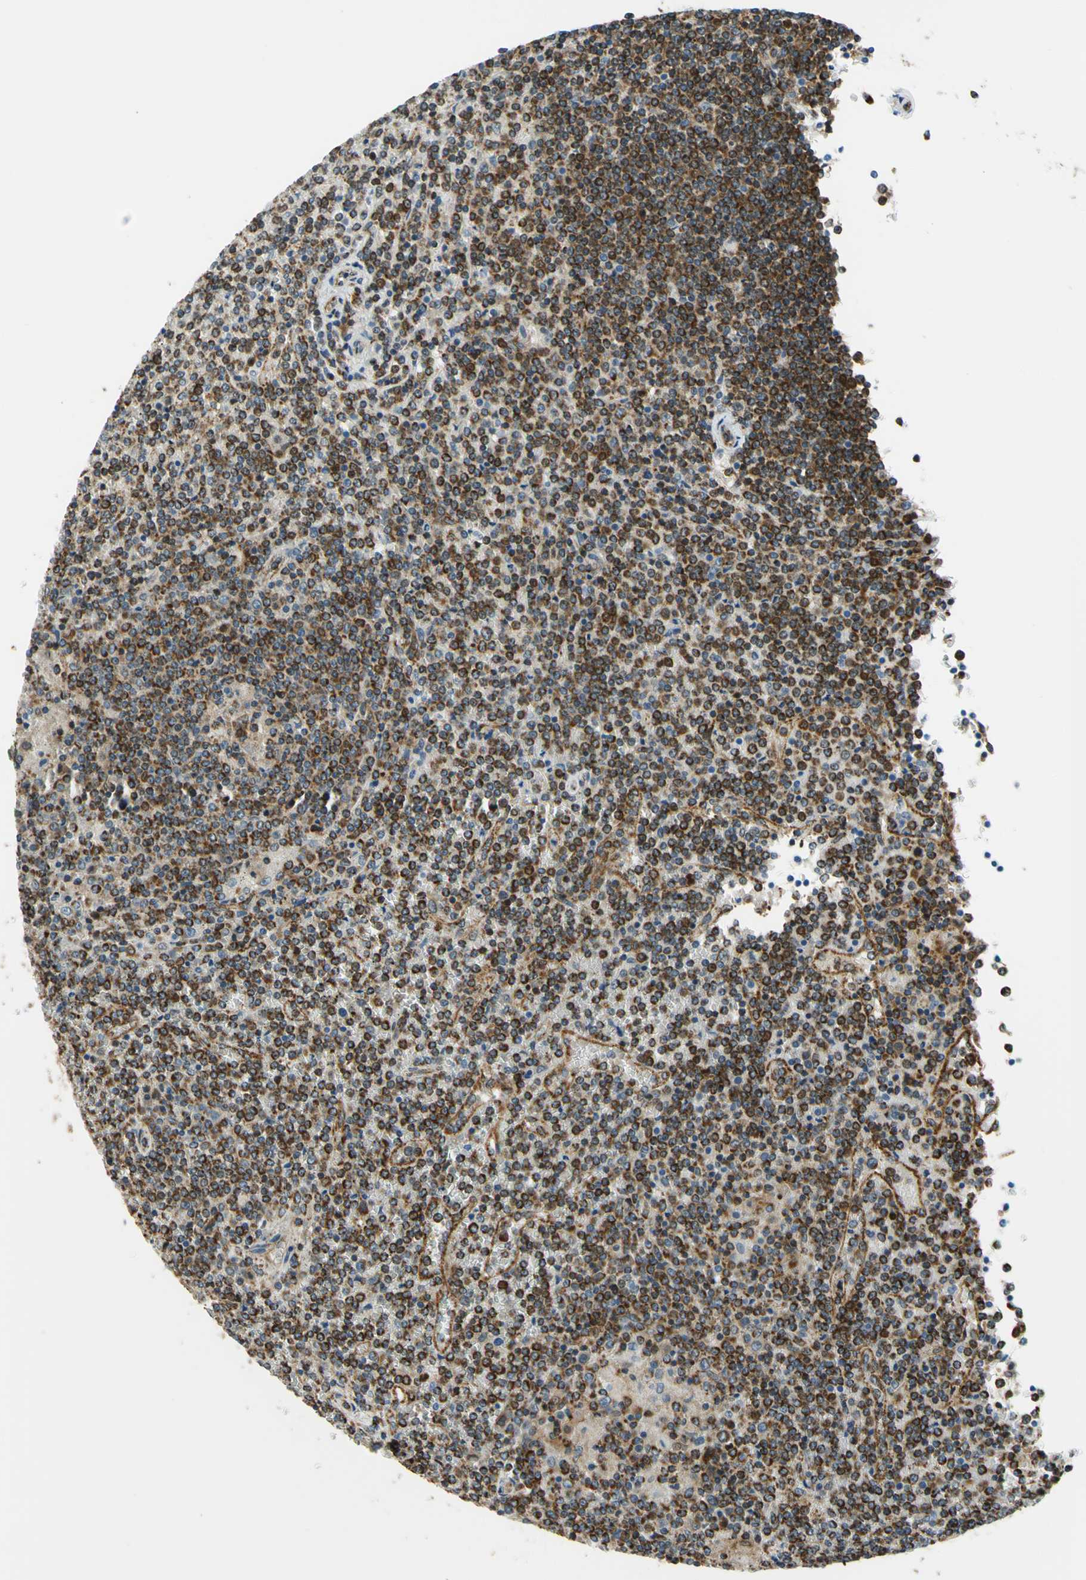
{"staining": {"intensity": "strong", "quantity": ">75%", "location": "cytoplasmic/membranous"}, "tissue": "lymphoma", "cell_type": "Tumor cells", "image_type": "cancer", "snomed": [{"axis": "morphology", "description": "Malignant lymphoma, non-Hodgkin's type, Low grade"}, {"axis": "topography", "description": "Spleen"}], "caption": "Low-grade malignant lymphoma, non-Hodgkin's type was stained to show a protein in brown. There is high levels of strong cytoplasmic/membranous staining in about >75% of tumor cells.", "gene": "MAVS", "patient": {"sex": "female", "age": 19}}